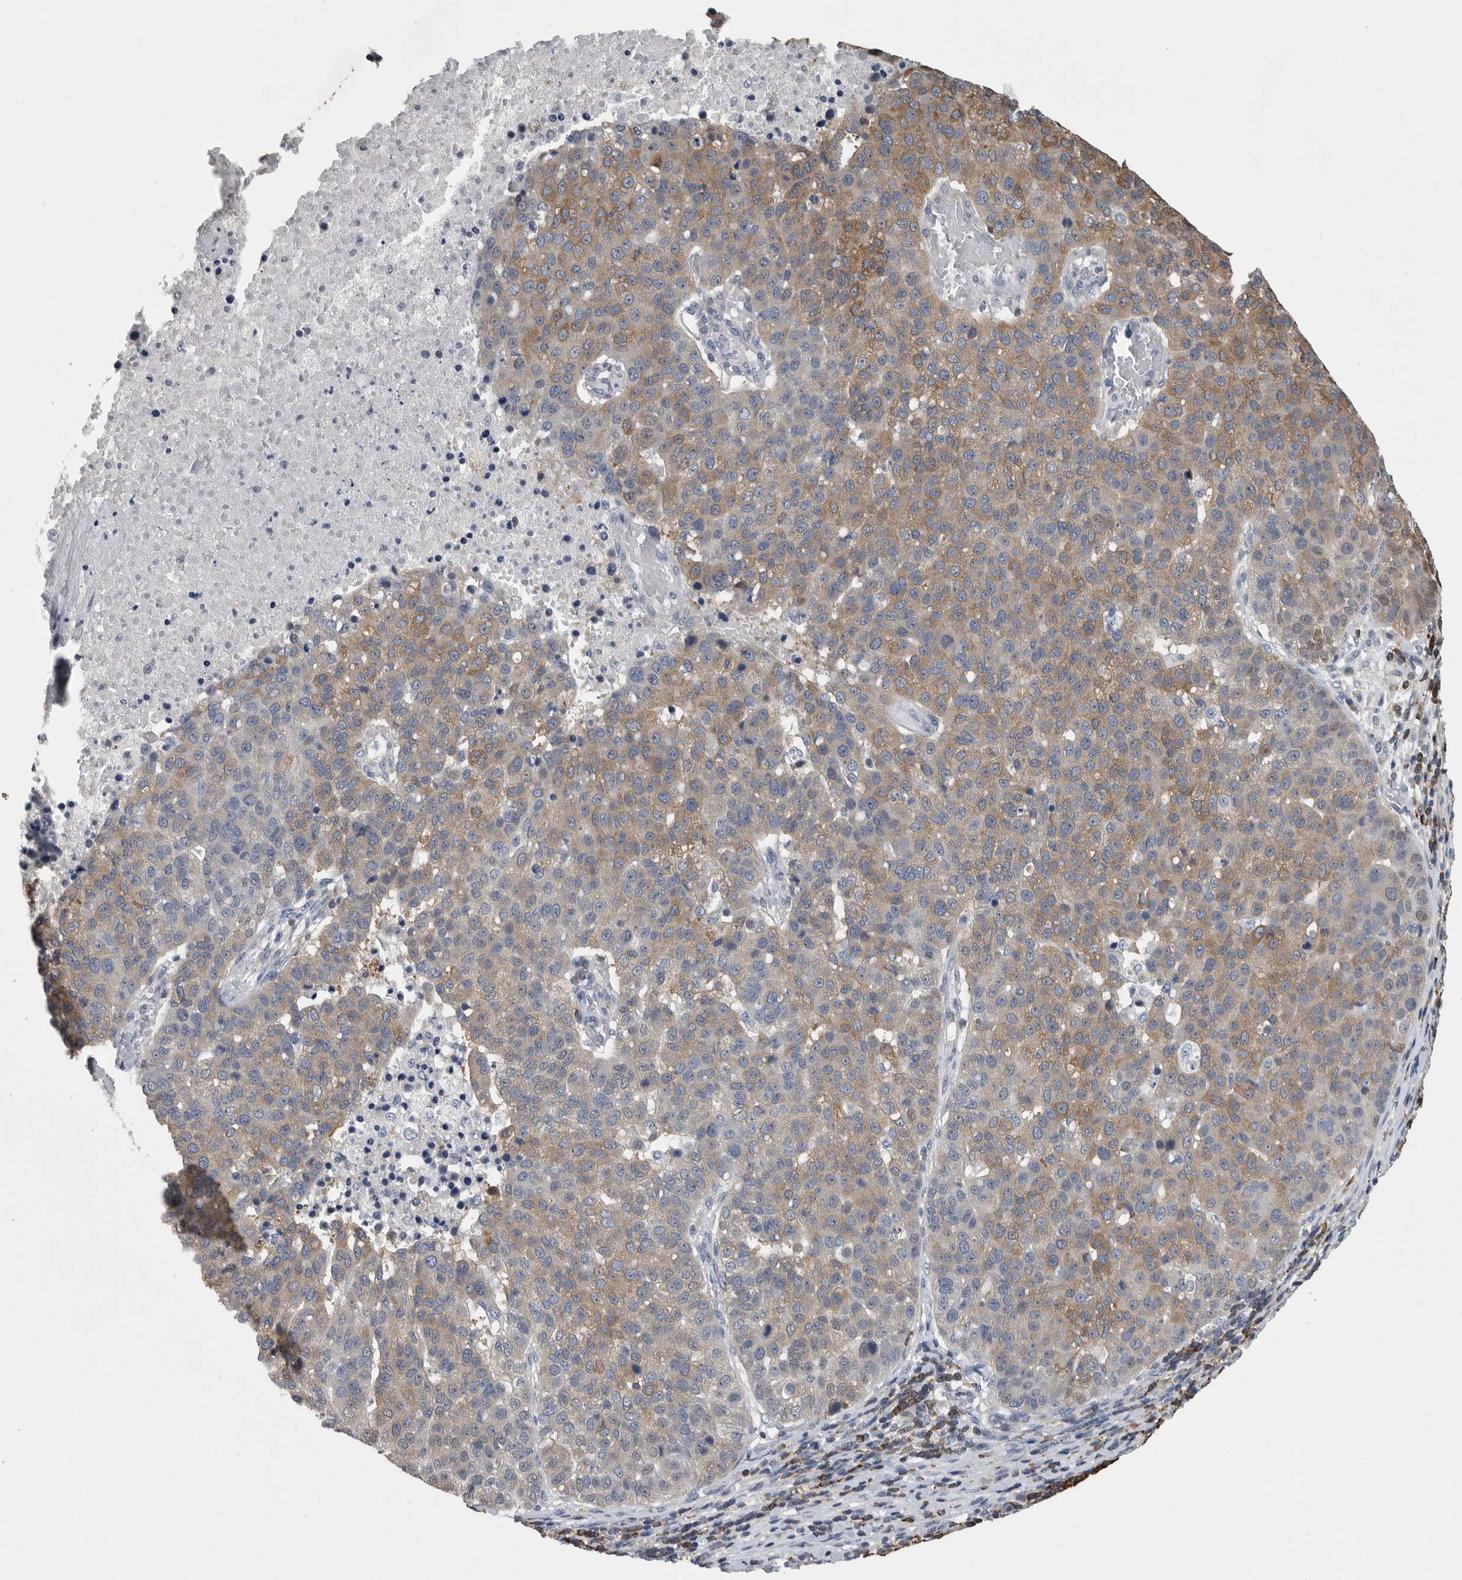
{"staining": {"intensity": "weak", "quantity": ">75%", "location": "cytoplasmic/membranous"}, "tissue": "pancreatic cancer", "cell_type": "Tumor cells", "image_type": "cancer", "snomed": [{"axis": "morphology", "description": "Adenocarcinoma, NOS"}, {"axis": "topography", "description": "Pancreas"}], "caption": "Immunohistochemical staining of human pancreatic adenocarcinoma displays low levels of weak cytoplasmic/membranous staining in approximately >75% of tumor cells.", "gene": "PDCD4", "patient": {"sex": "female", "age": 61}}